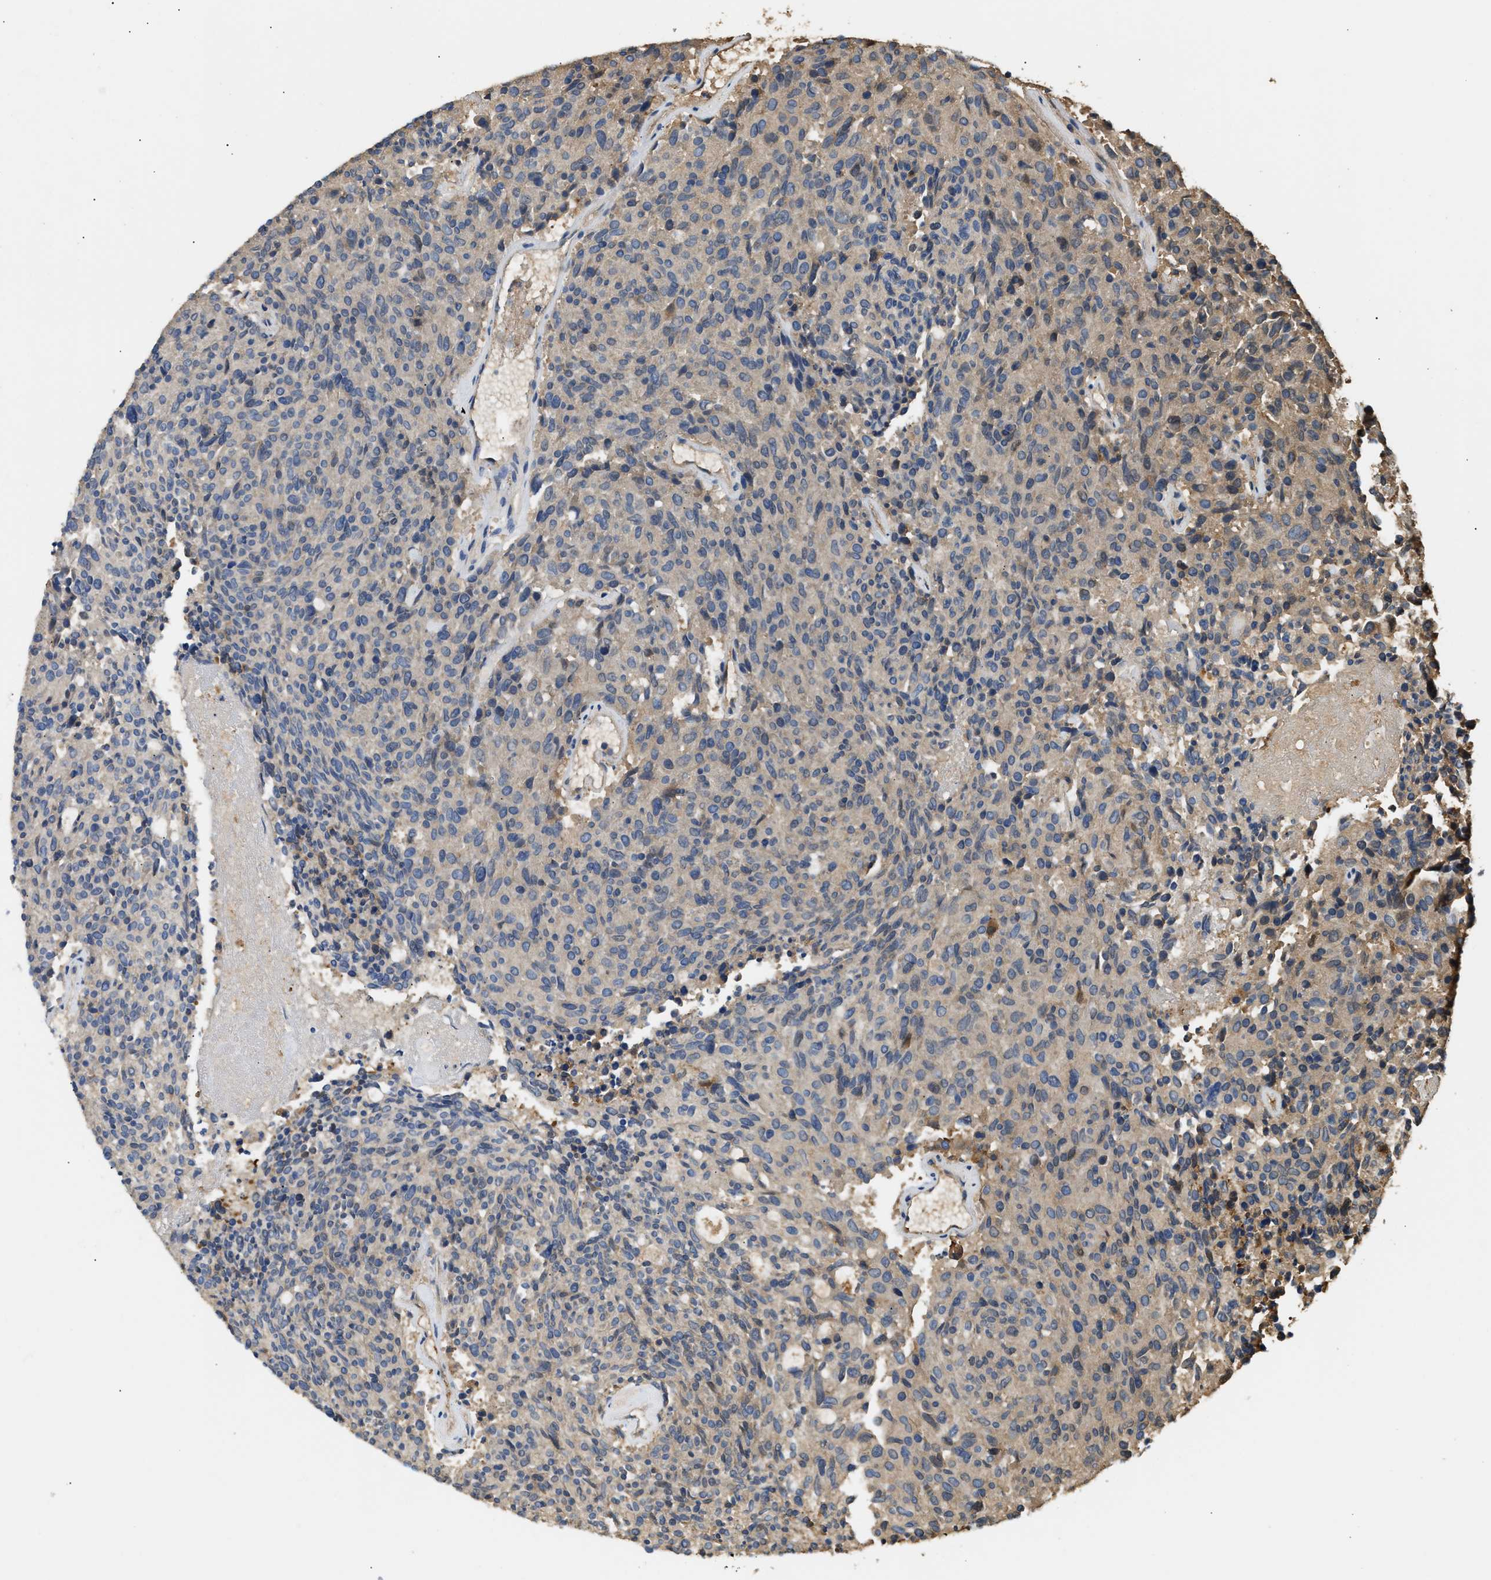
{"staining": {"intensity": "weak", "quantity": "<25%", "location": "cytoplasmic/membranous"}, "tissue": "carcinoid", "cell_type": "Tumor cells", "image_type": "cancer", "snomed": [{"axis": "morphology", "description": "Carcinoid, malignant, NOS"}, {"axis": "topography", "description": "Pancreas"}], "caption": "Photomicrograph shows no significant protein staining in tumor cells of malignant carcinoid. The staining was performed using DAB to visualize the protein expression in brown, while the nuclei were stained in blue with hematoxylin (Magnification: 20x).", "gene": "TMEM268", "patient": {"sex": "female", "age": 54}}